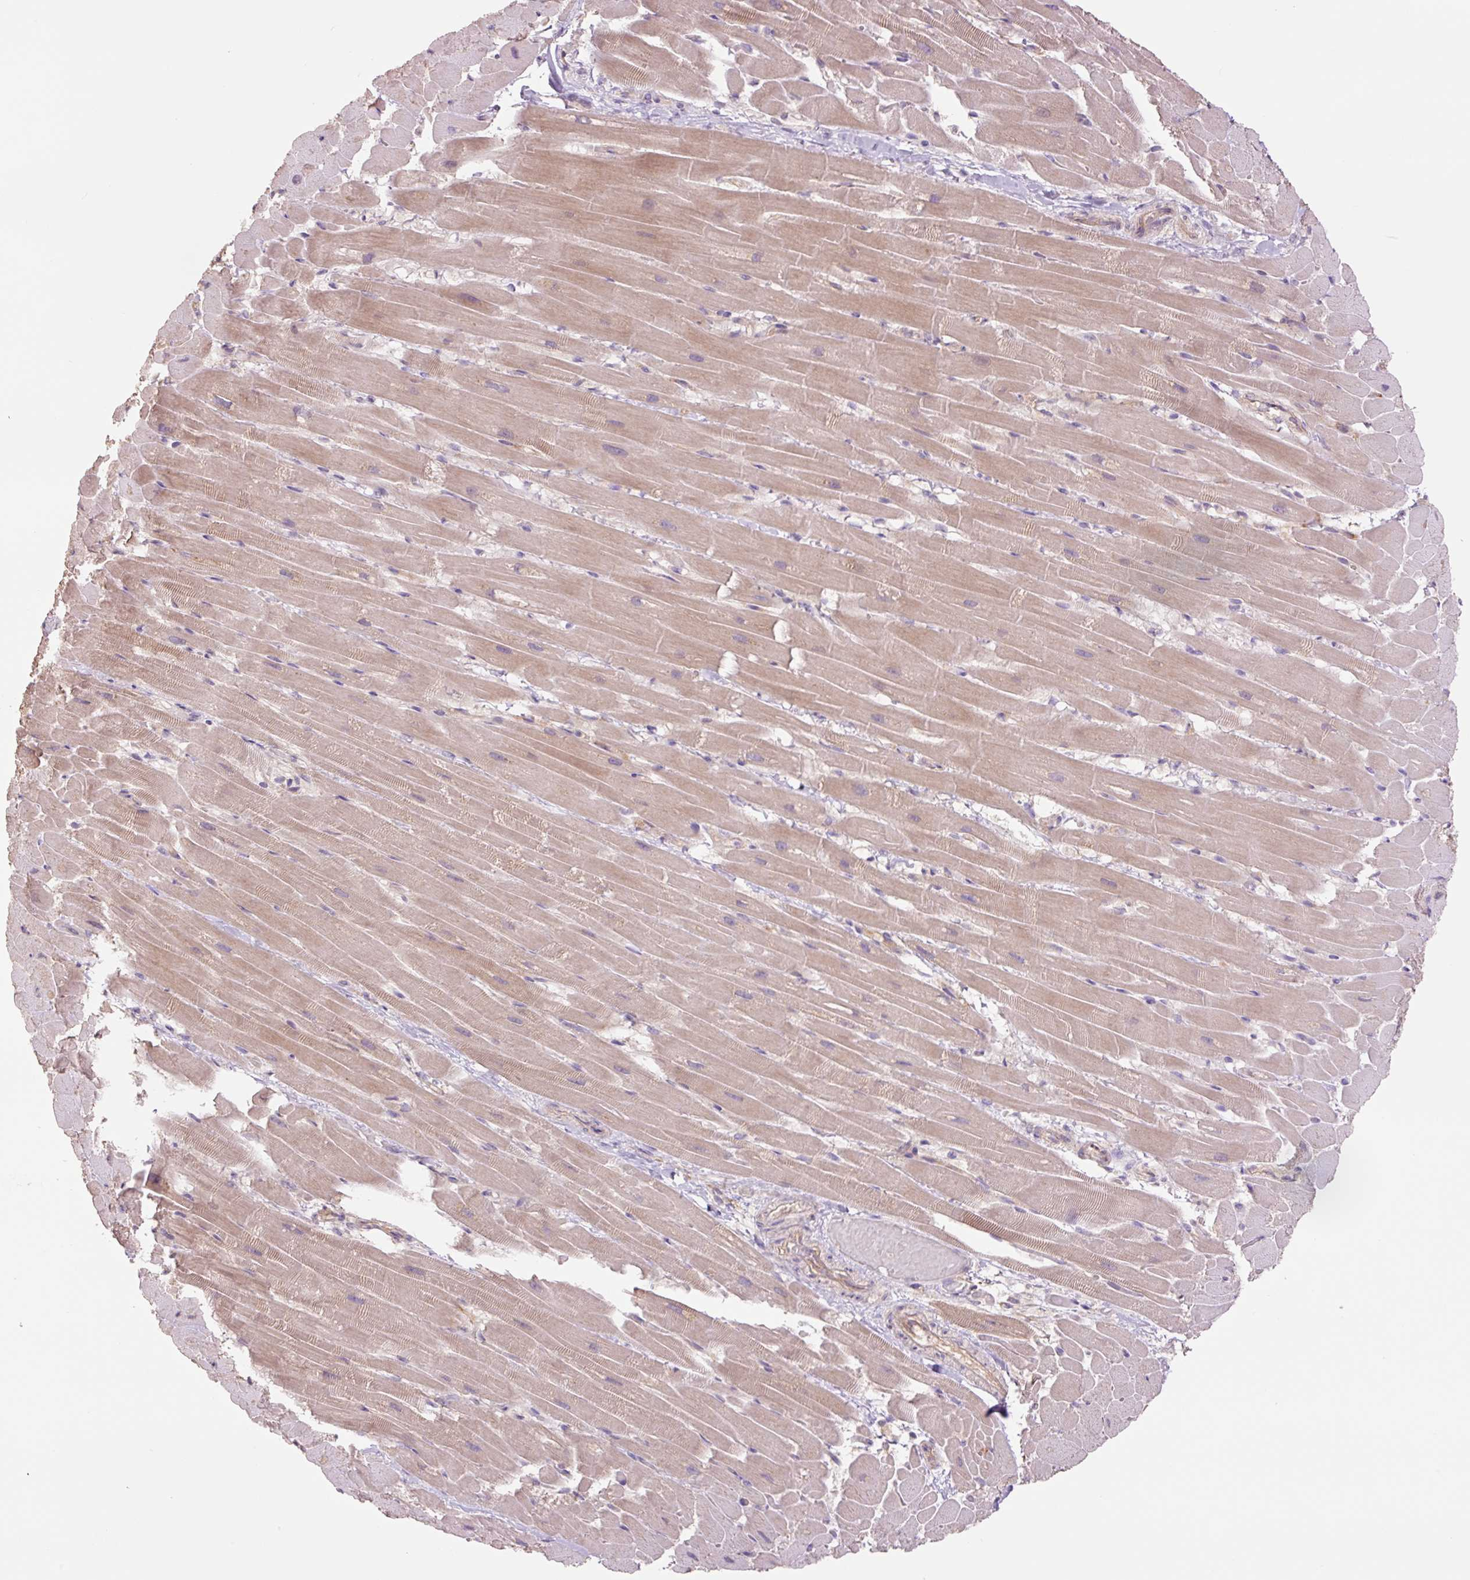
{"staining": {"intensity": "weak", "quantity": "25%-75%", "location": "cytoplasmic/membranous"}, "tissue": "heart muscle", "cell_type": "Cardiomyocytes", "image_type": "normal", "snomed": [{"axis": "morphology", "description": "Normal tissue, NOS"}, {"axis": "topography", "description": "Heart"}], "caption": "Immunohistochemical staining of benign human heart muscle displays weak cytoplasmic/membranous protein expression in about 25%-75% of cardiomyocytes.", "gene": "SLC1A4", "patient": {"sex": "male", "age": 37}}